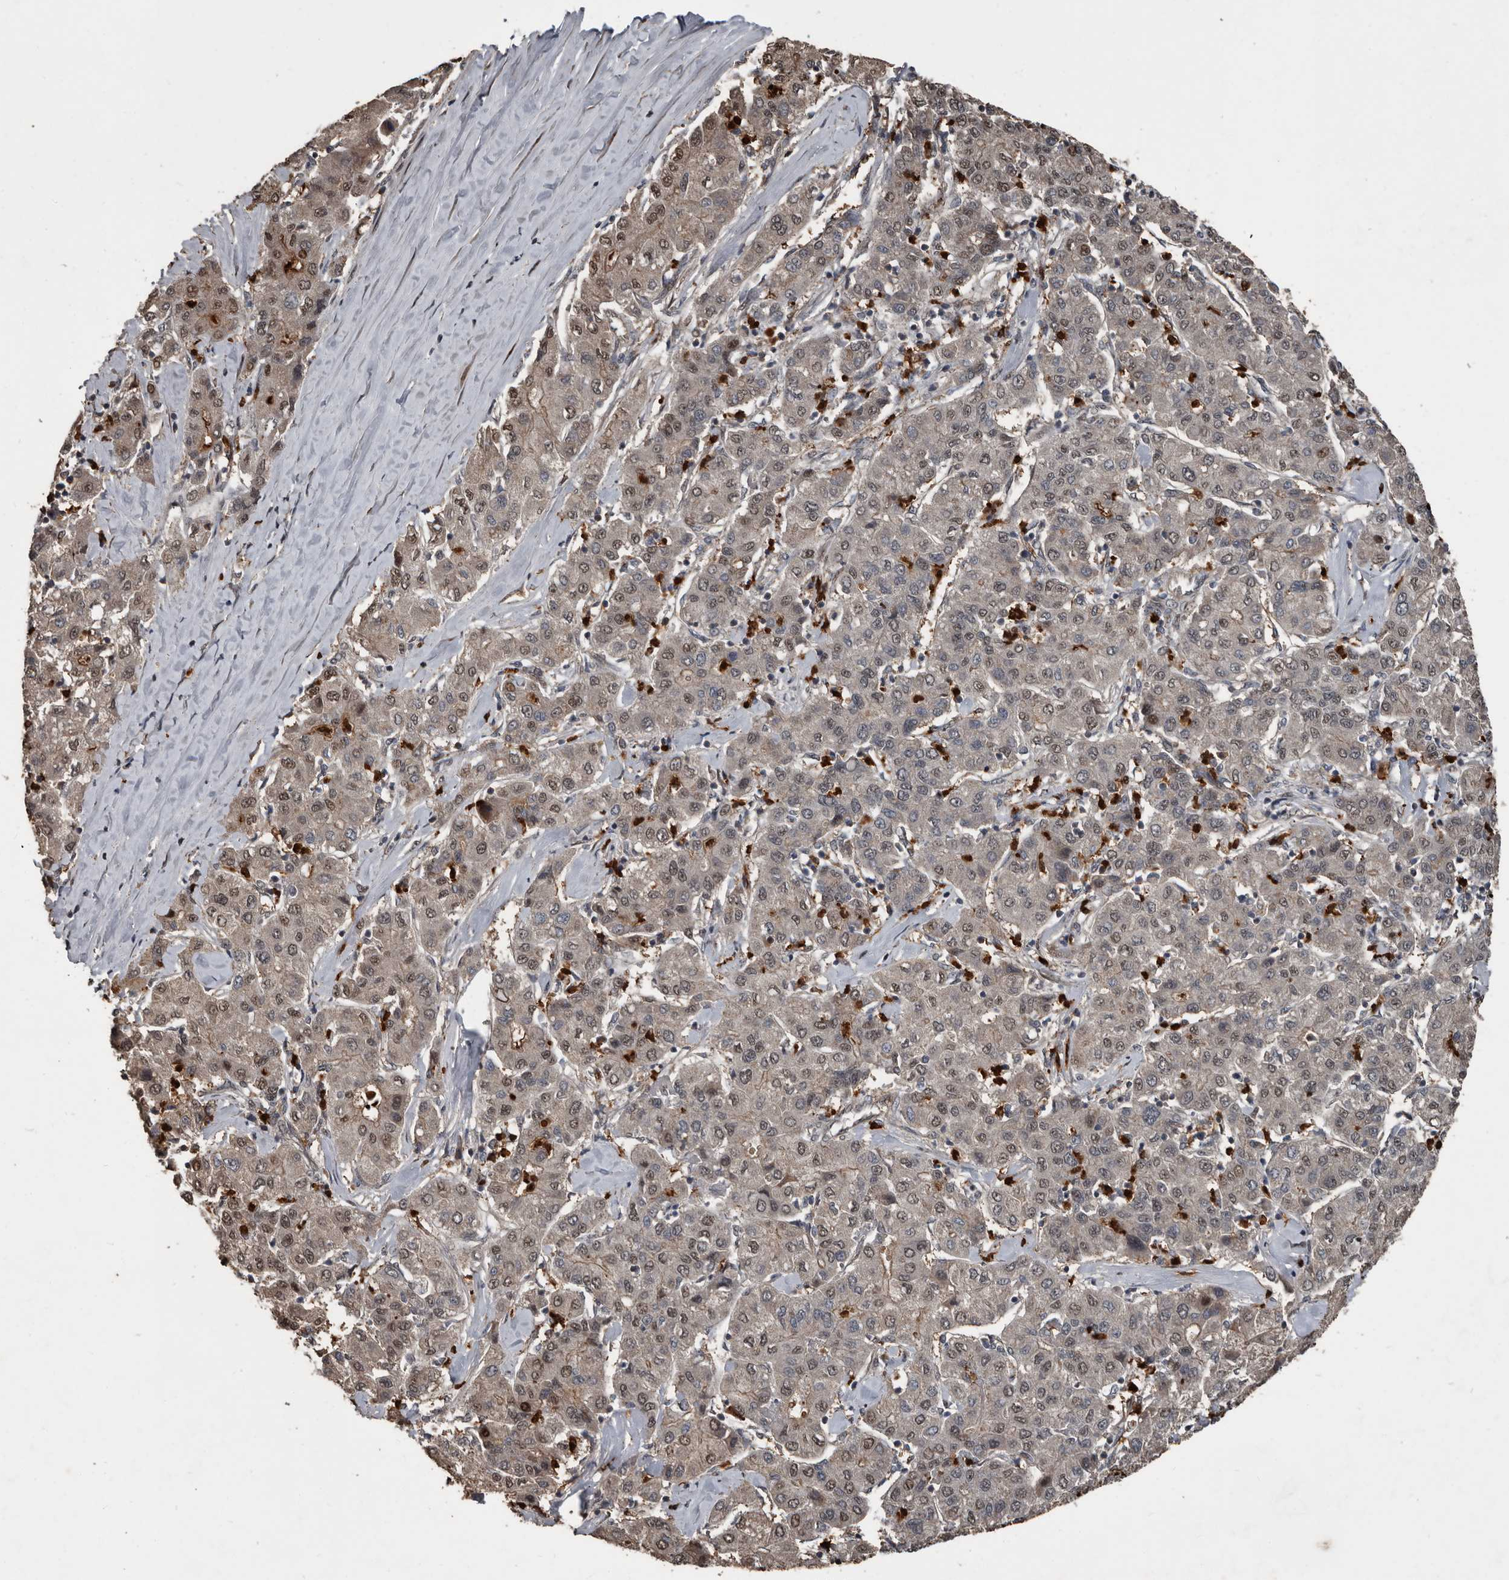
{"staining": {"intensity": "weak", "quantity": ">75%", "location": "cytoplasmic/membranous,nuclear"}, "tissue": "liver cancer", "cell_type": "Tumor cells", "image_type": "cancer", "snomed": [{"axis": "morphology", "description": "Carcinoma, Hepatocellular, NOS"}, {"axis": "topography", "description": "Liver"}], "caption": "Liver cancer (hepatocellular carcinoma) stained with DAB (3,3'-diaminobenzidine) IHC exhibits low levels of weak cytoplasmic/membranous and nuclear staining in about >75% of tumor cells.", "gene": "FSBP", "patient": {"sex": "male", "age": 65}}